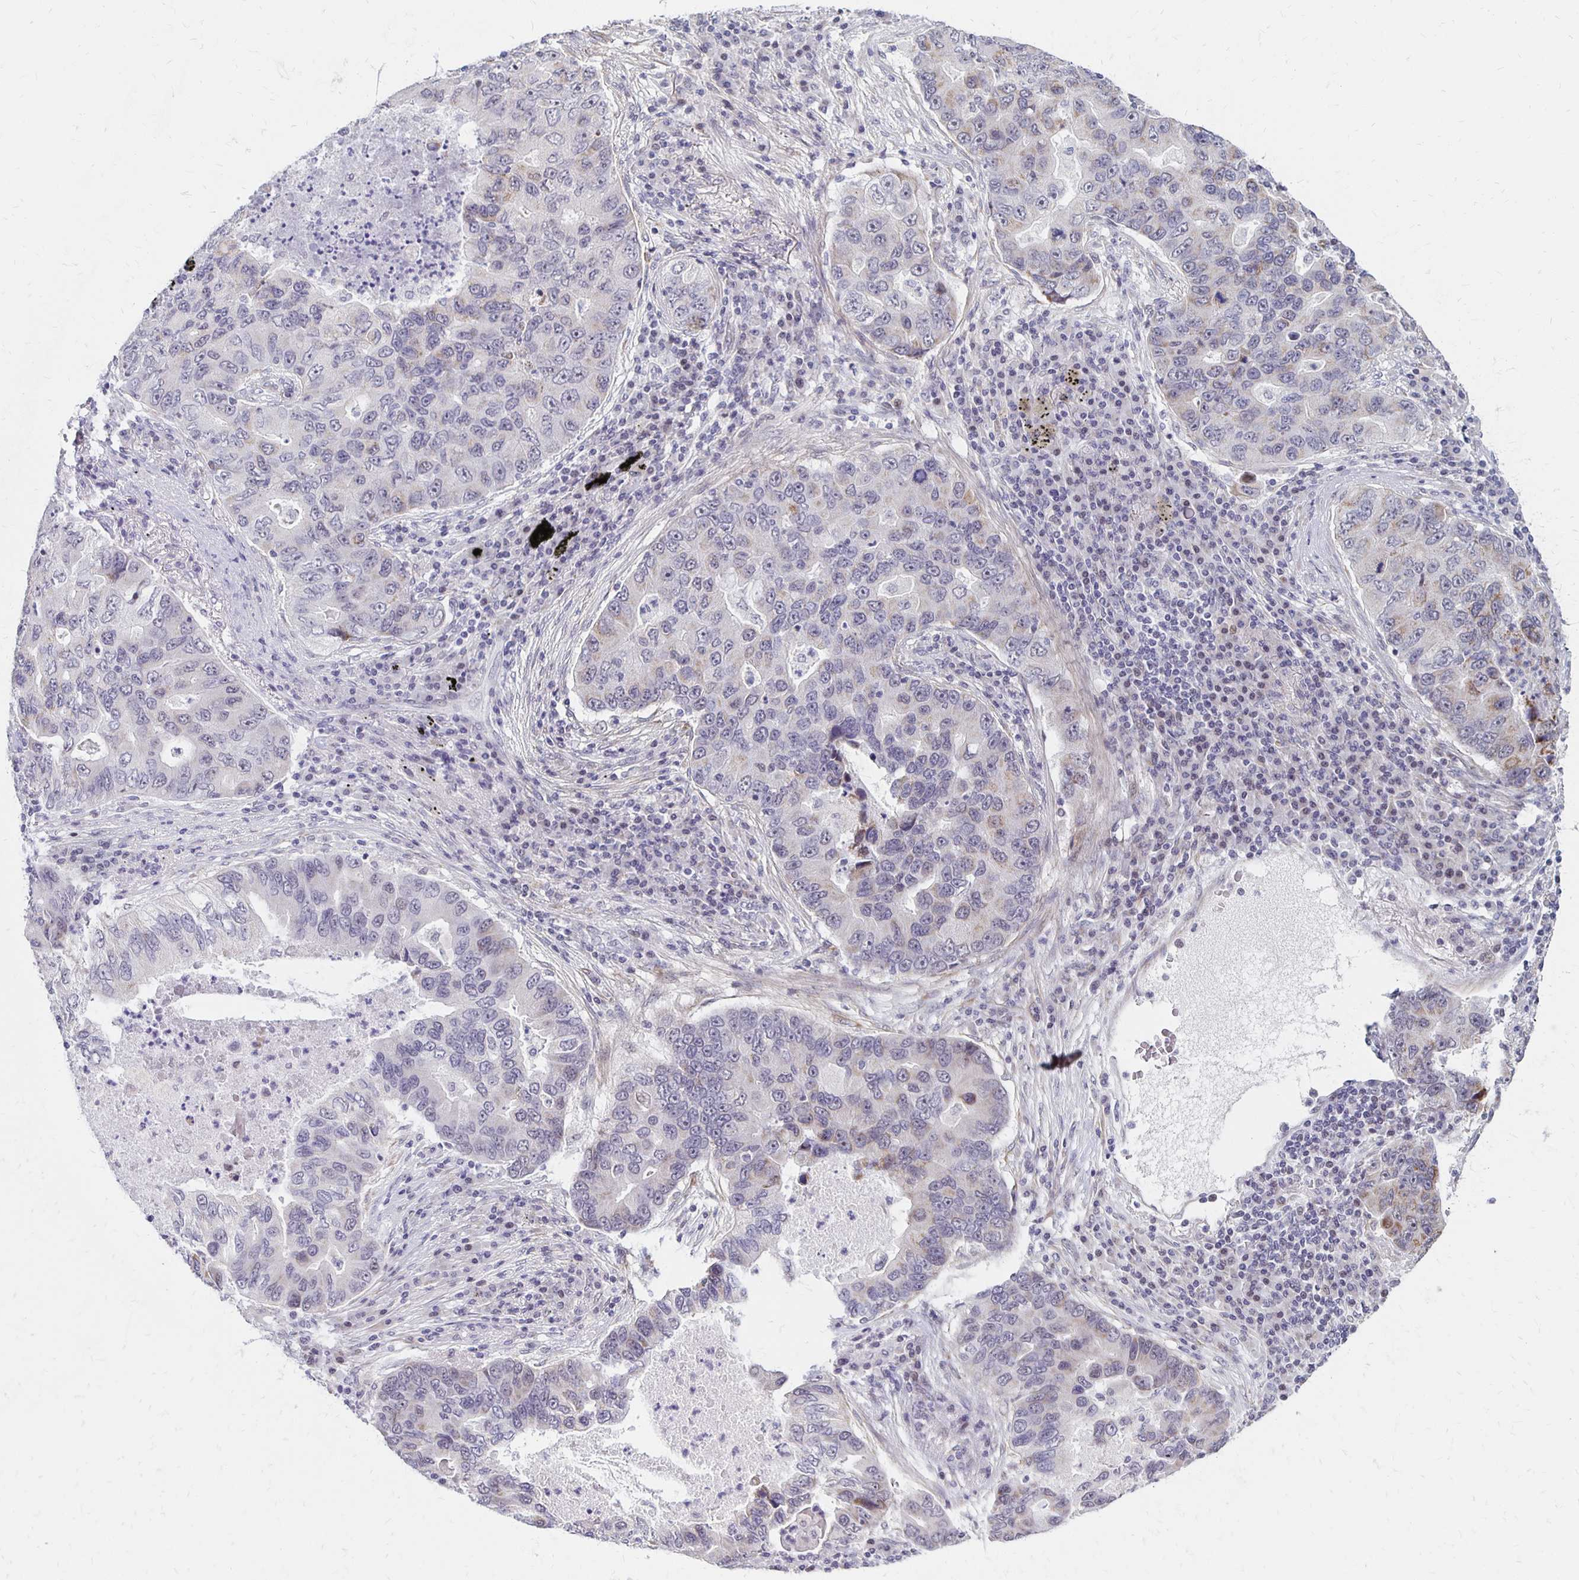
{"staining": {"intensity": "negative", "quantity": "none", "location": "none"}, "tissue": "lung cancer", "cell_type": "Tumor cells", "image_type": "cancer", "snomed": [{"axis": "morphology", "description": "Adenocarcinoma, NOS"}, {"axis": "morphology", "description": "Adenocarcinoma, metastatic, NOS"}, {"axis": "topography", "description": "Lymph node"}, {"axis": "topography", "description": "Lung"}], "caption": "Tumor cells show no significant protein staining in lung cancer.", "gene": "DAGLA", "patient": {"sex": "female", "age": 54}}